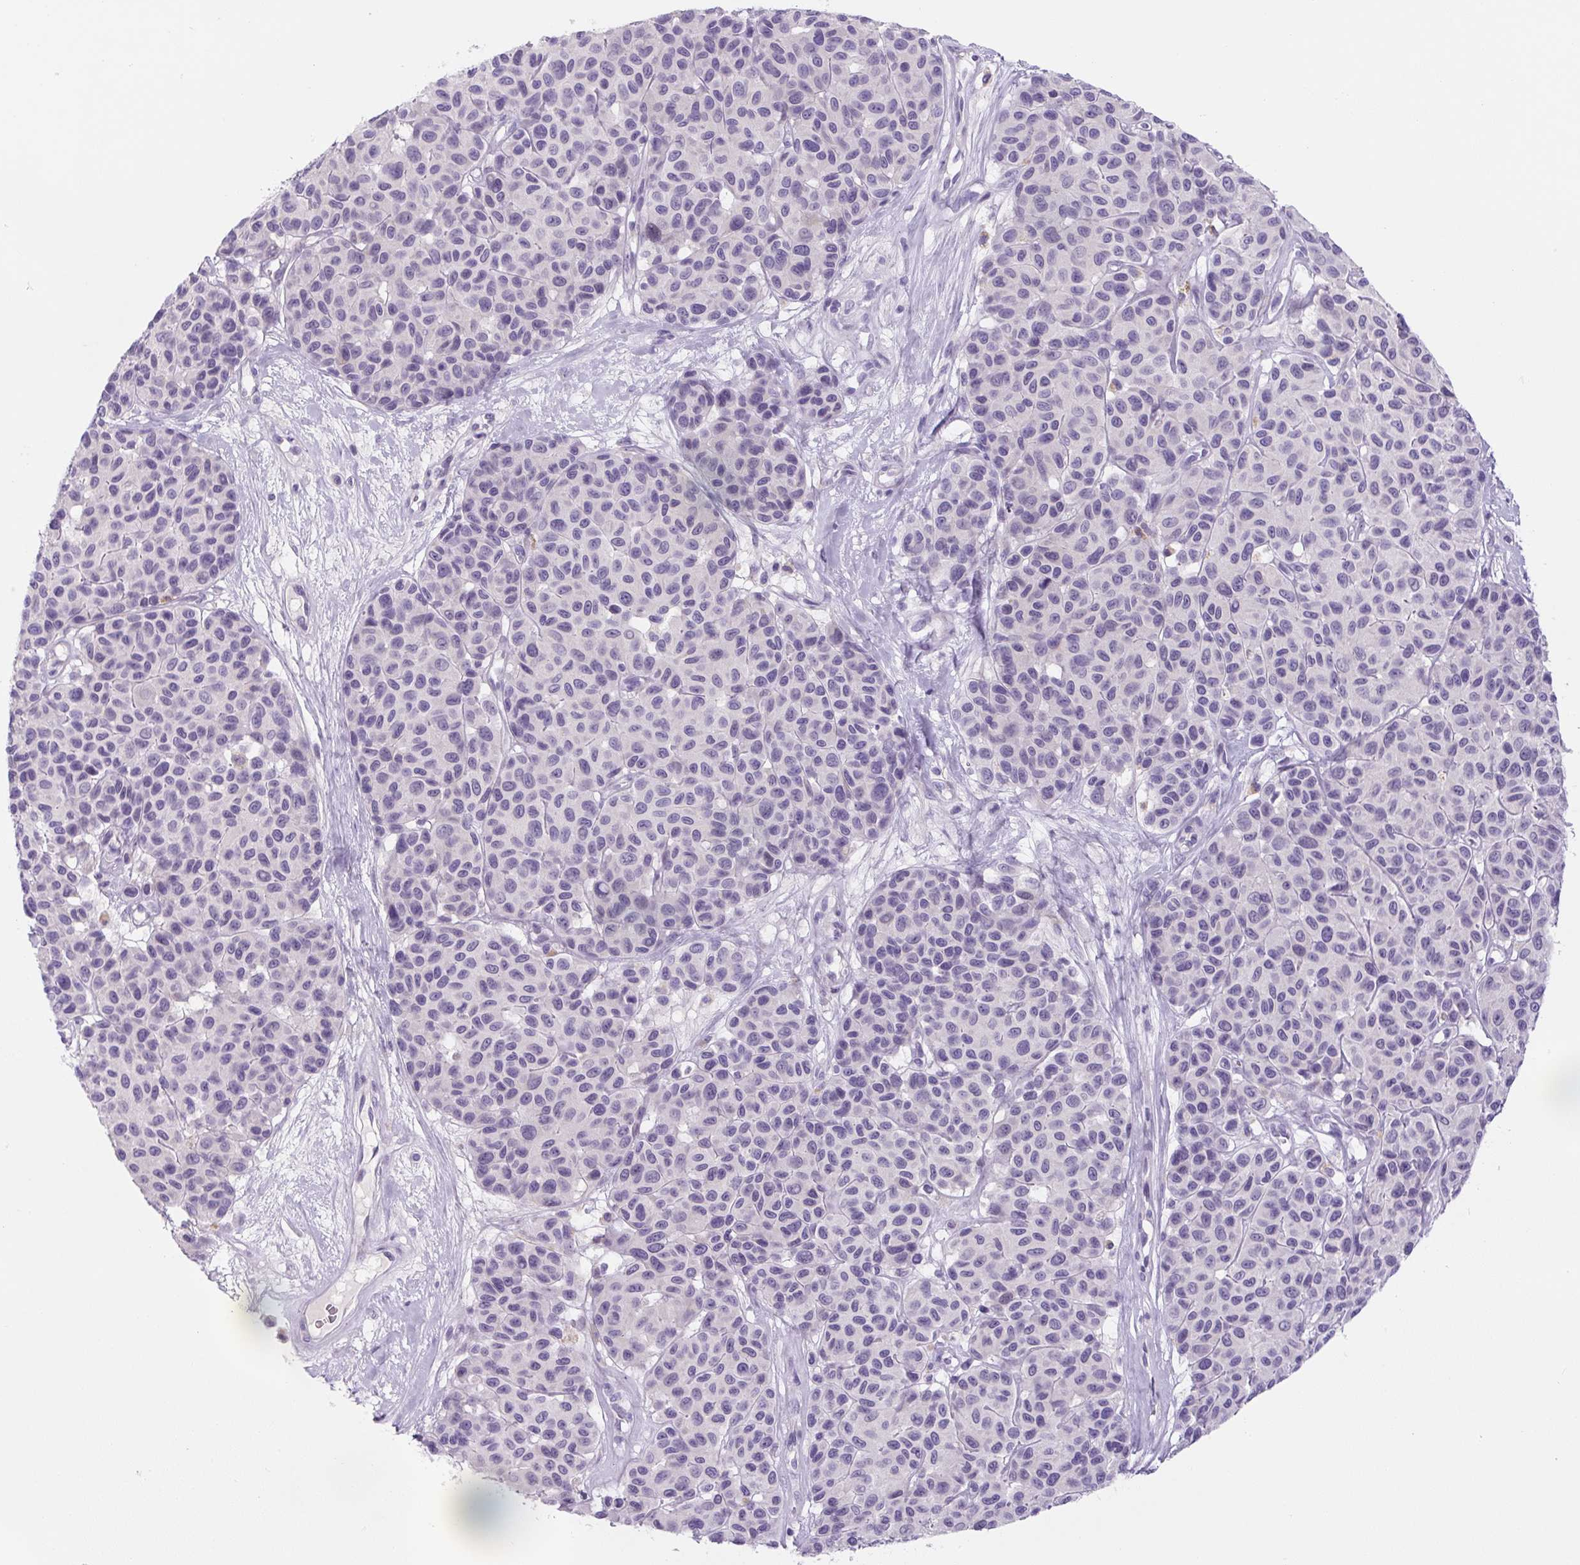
{"staining": {"intensity": "negative", "quantity": "none", "location": "none"}, "tissue": "melanoma", "cell_type": "Tumor cells", "image_type": "cancer", "snomed": [{"axis": "morphology", "description": "Malignant melanoma, NOS"}, {"axis": "topography", "description": "Skin"}], "caption": "This is an IHC photomicrograph of melanoma. There is no positivity in tumor cells.", "gene": "YIF1B", "patient": {"sex": "female", "age": 66}}